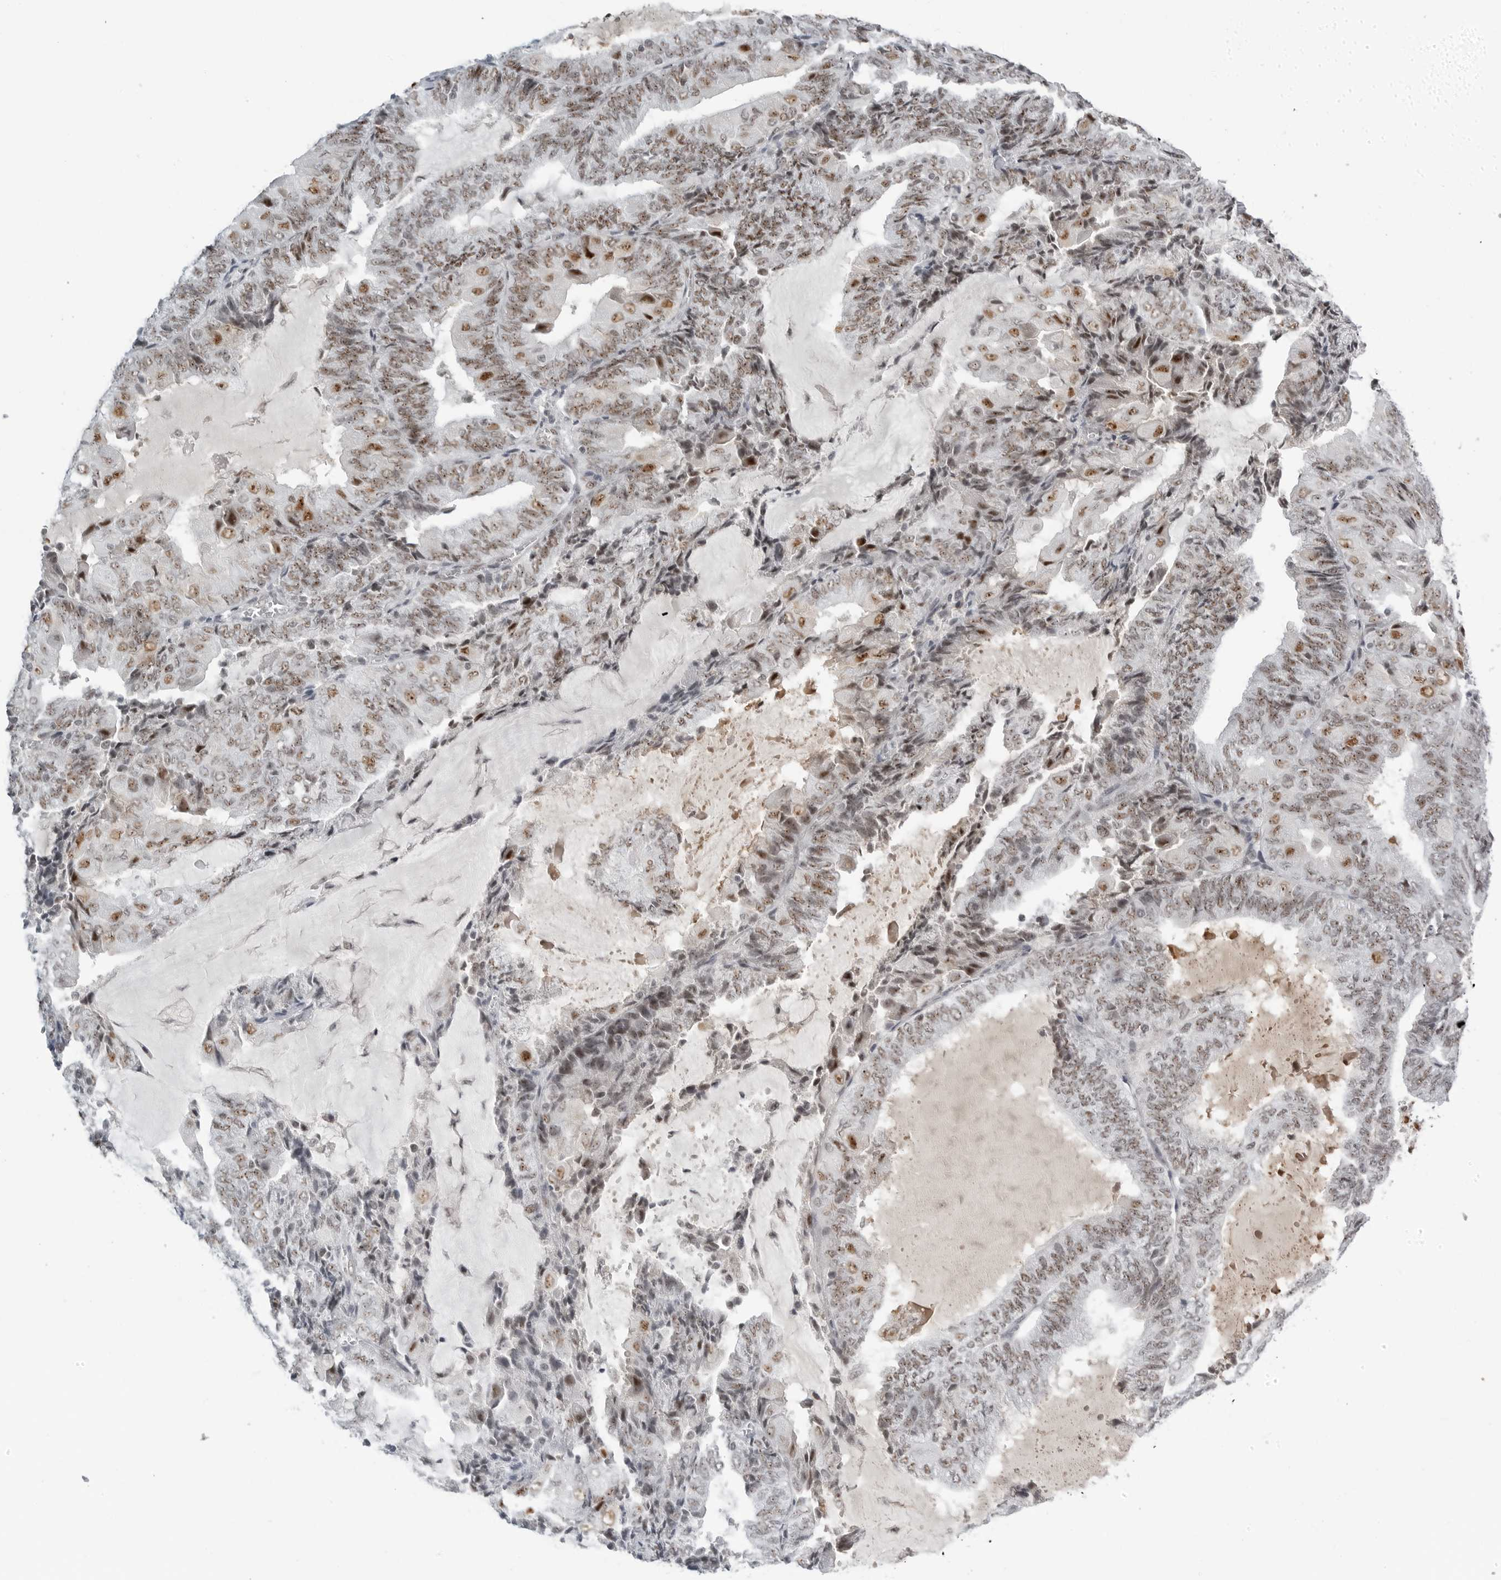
{"staining": {"intensity": "moderate", "quantity": ">75%", "location": "nuclear"}, "tissue": "endometrial cancer", "cell_type": "Tumor cells", "image_type": "cancer", "snomed": [{"axis": "morphology", "description": "Adenocarcinoma, NOS"}, {"axis": "topography", "description": "Endometrium"}], "caption": "High-magnification brightfield microscopy of endometrial adenocarcinoma stained with DAB (3,3'-diaminobenzidine) (brown) and counterstained with hematoxylin (blue). tumor cells exhibit moderate nuclear expression is seen in approximately>75% of cells.", "gene": "WRAP53", "patient": {"sex": "female", "age": 81}}